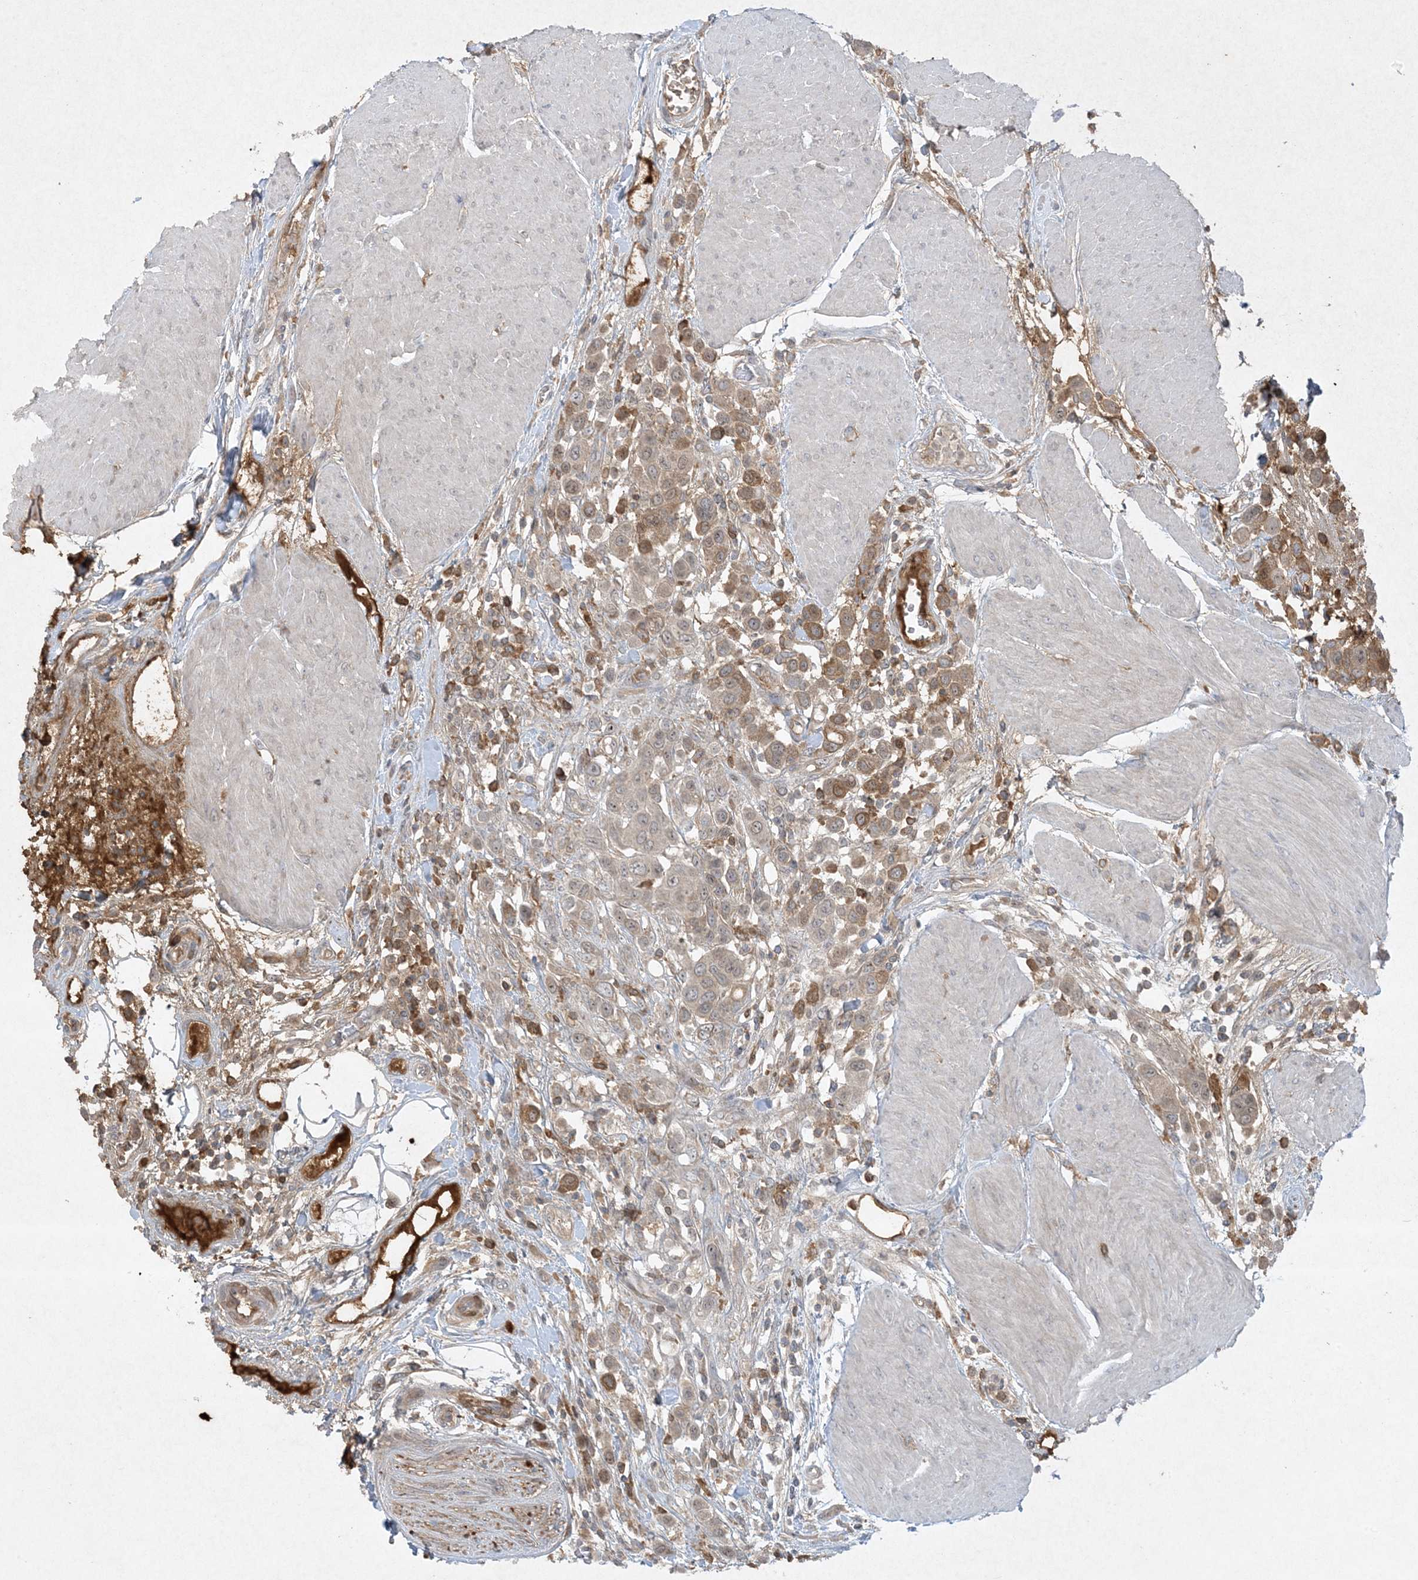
{"staining": {"intensity": "moderate", "quantity": ">75%", "location": "cytoplasmic/membranous"}, "tissue": "urothelial cancer", "cell_type": "Tumor cells", "image_type": "cancer", "snomed": [{"axis": "morphology", "description": "Urothelial carcinoma, High grade"}, {"axis": "topography", "description": "Urinary bladder"}], "caption": "The image displays a brown stain indicating the presence of a protein in the cytoplasmic/membranous of tumor cells in urothelial cancer.", "gene": "FETUB", "patient": {"sex": "male", "age": 50}}